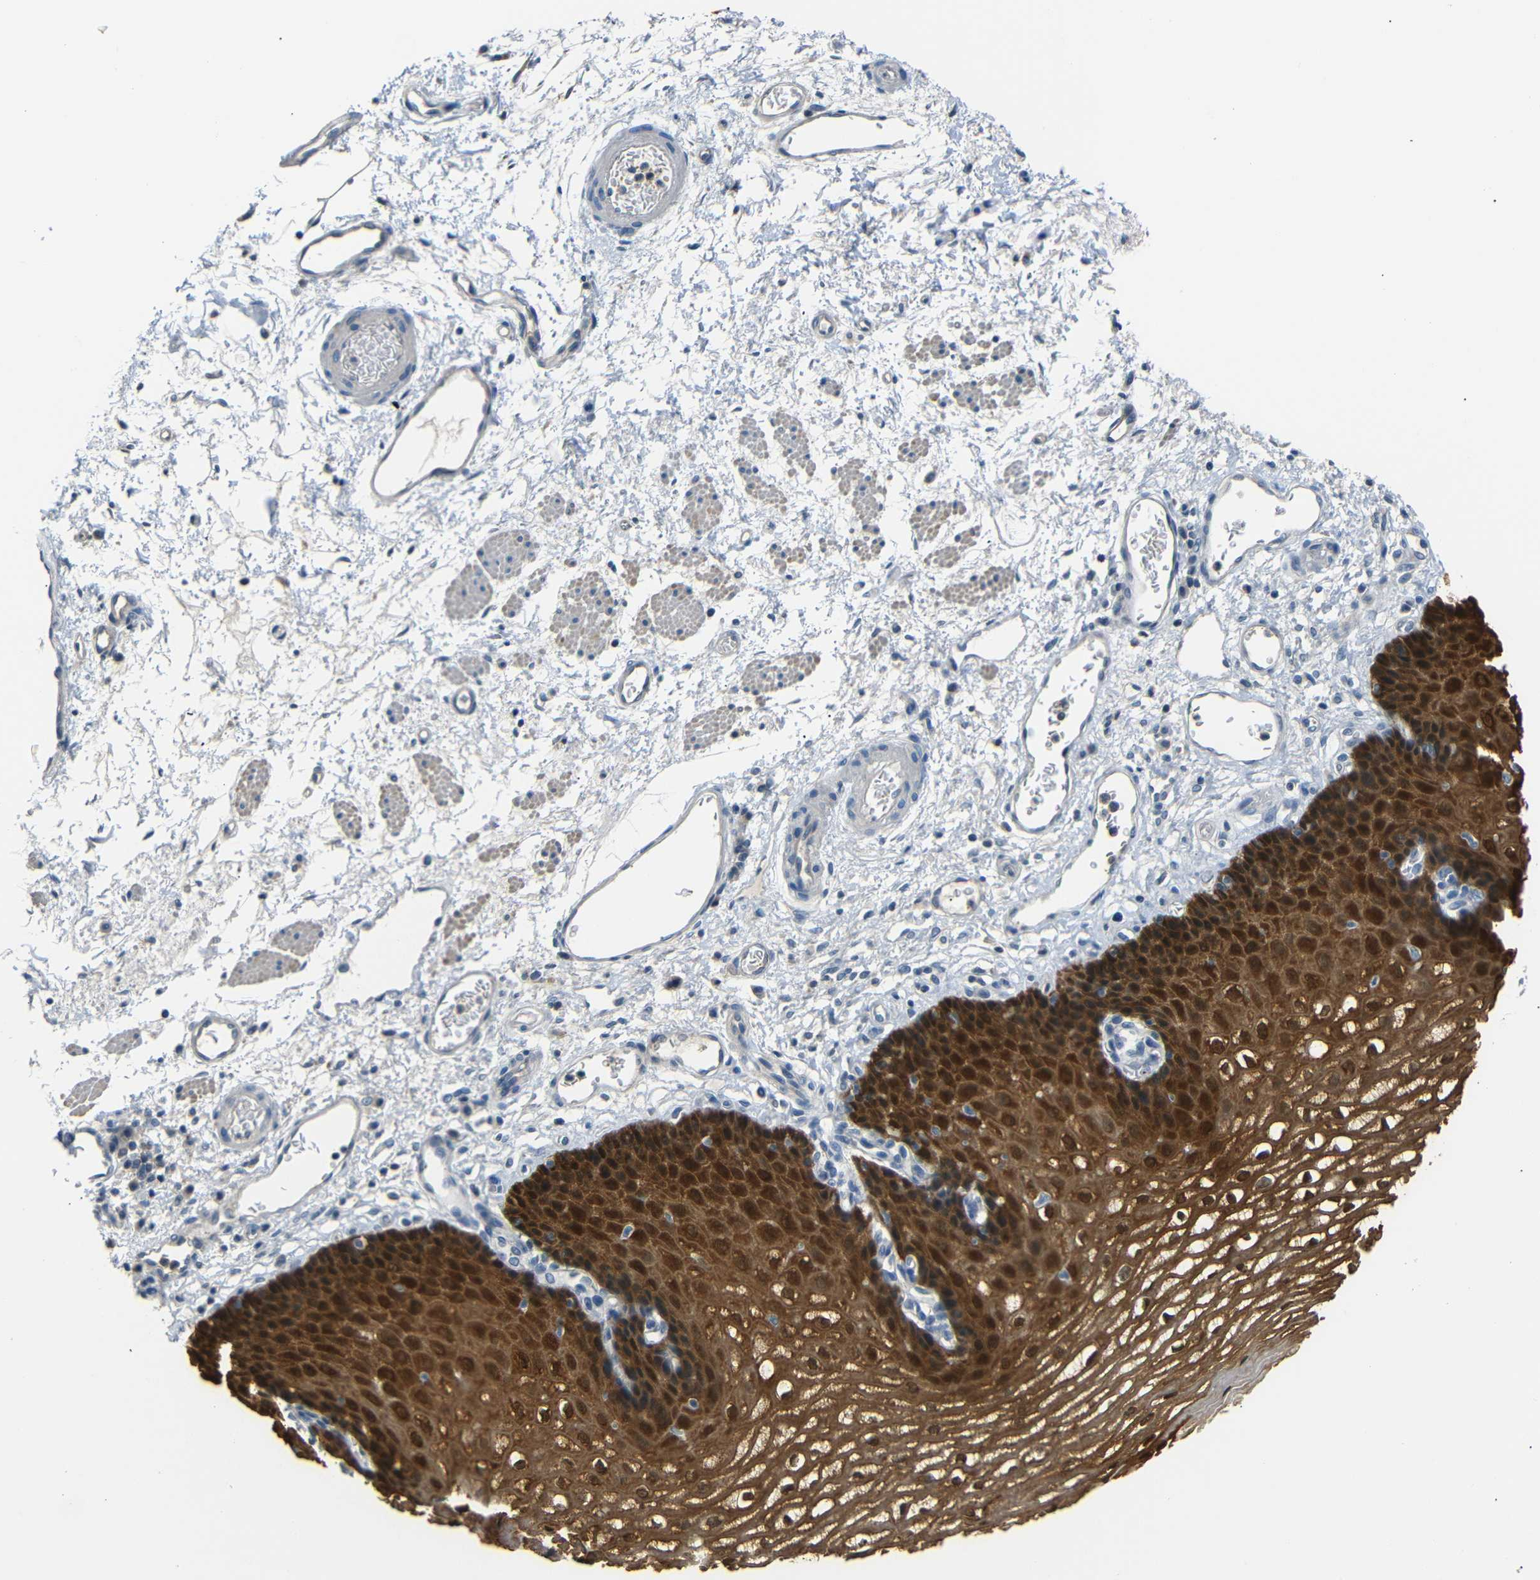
{"staining": {"intensity": "strong", "quantity": ">75%", "location": "cytoplasmic/membranous,nuclear"}, "tissue": "esophagus", "cell_type": "Squamous epithelial cells", "image_type": "normal", "snomed": [{"axis": "morphology", "description": "Normal tissue, NOS"}, {"axis": "topography", "description": "Esophagus"}], "caption": "Human esophagus stained with a brown dye exhibits strong cytoplasmic/membranous,nuclear positive staining in approximately >75% of squamous epithelial cells.", "gene": "SFN", "patient": {"sex": "male", "age": 54}}